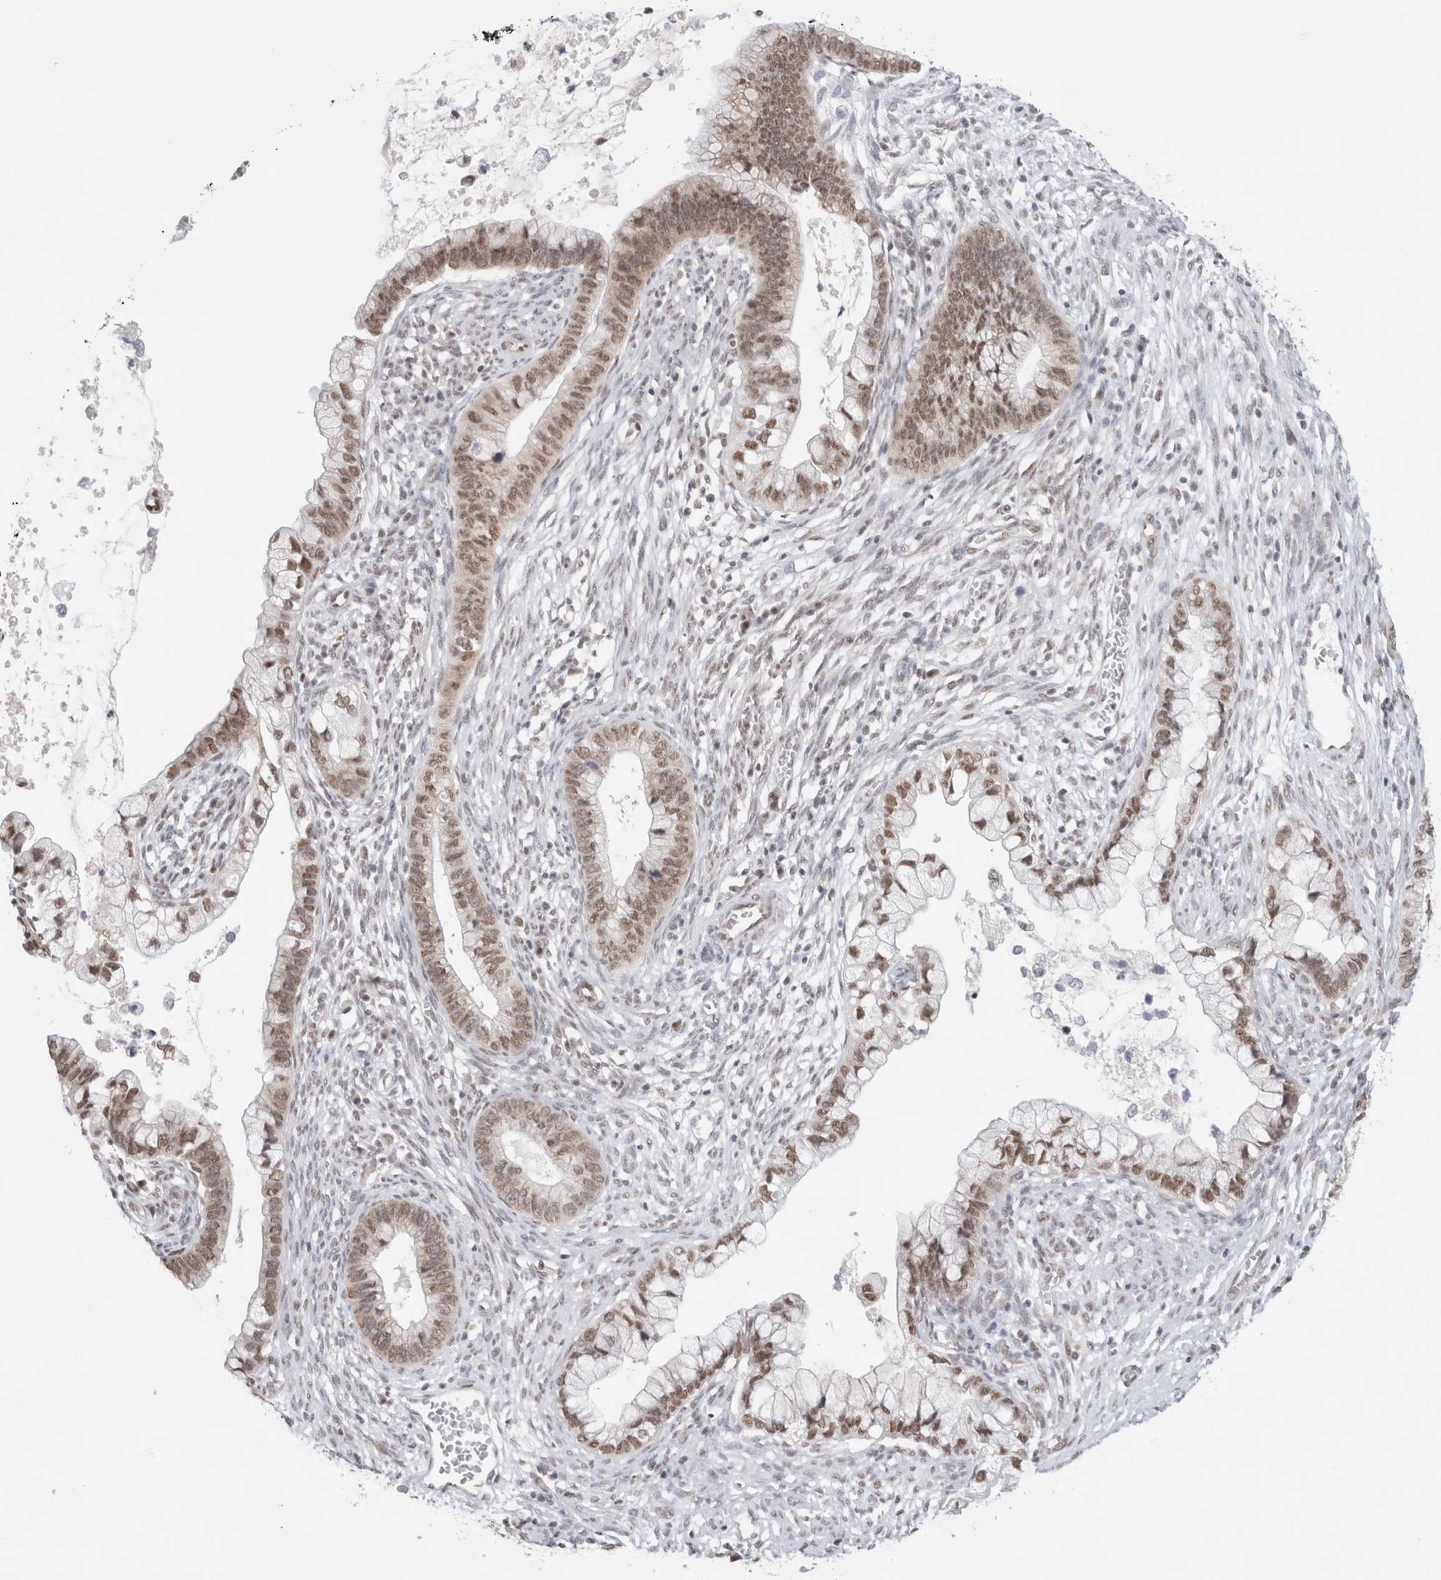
{"staining": {"intensity": "moderate", "quantity": ">75%", "location": "nuclear"}, "tissue": "cervical cancer", "cell_type": "Tumor cells", "image_type": "cancer", "snomed": [{"axis": "morphology", "description": "Adenocarcinoma, NOS"}, {"axis": "topography", "description": "Cervix"}], "caption": "A brown stain shows moderate nuclear staining of a protein in cervical cancer (adenocarcinoma) tumor cells. (Stains: DAB (3,3'-diaminobenzidine) in brown, nuclei in blue, Microscopy: brightfield microscopy at high magnification).", "gene": "TRMT12", "patient": {"sex": "female", "age": 44}}